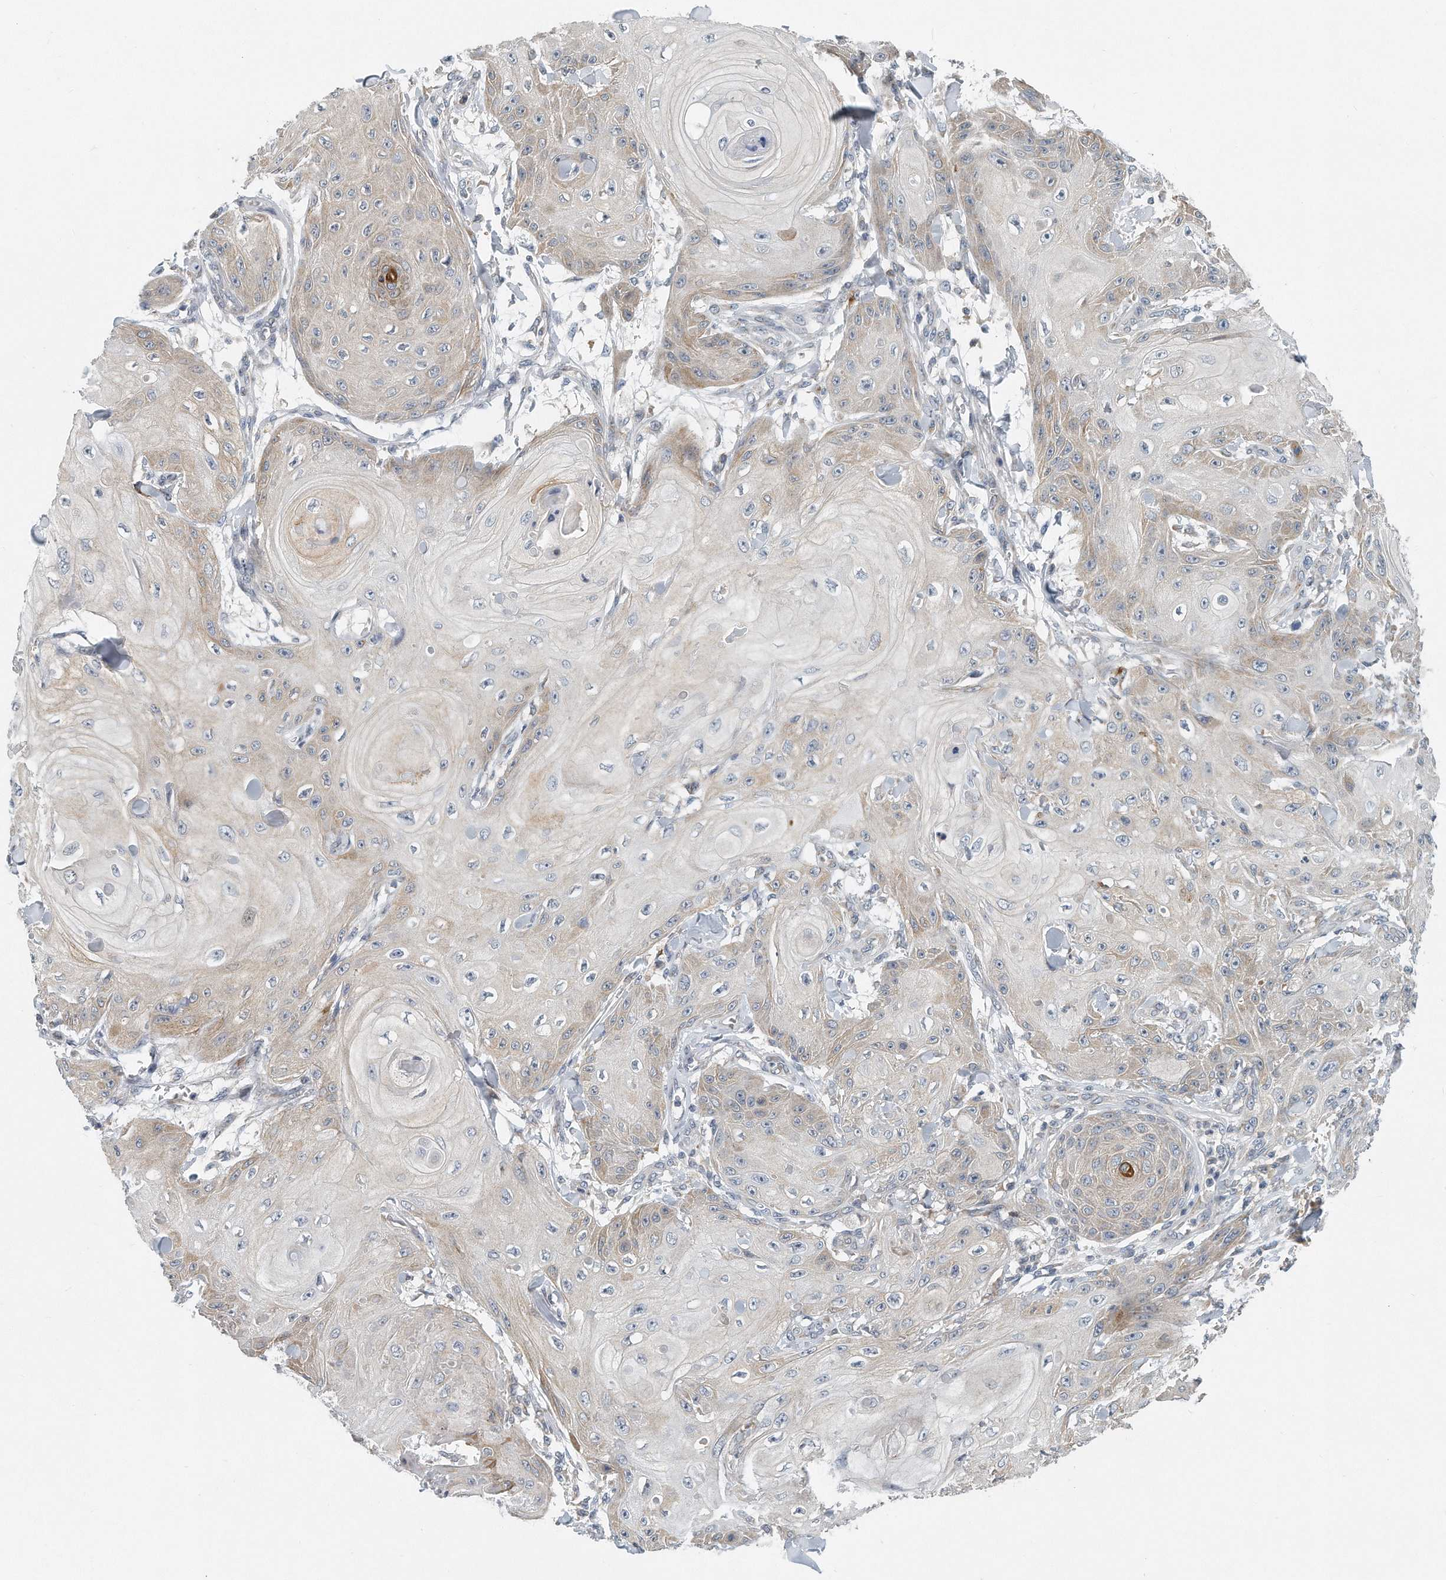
{"staining": {"intensity": "weak", "quantity": "25%-75%", "location": "cytoplasmic/membranous"}, "tissue": "skin cancer", "cell_type": "Tumor cells", "image_type": "cancer", "snomed": [{"axis": "morphology", "description": "Squamous cell carcinoma, NOS"}, {"axis": "topography", "description": "Skin"}], "caption": "The photomicrograph demonstrates a brown stain indicating the presence of a protein in the cytoplasmic/membranous of tumor cells in skin squamous cell carcinoma.", "gene": "VLDLR", "patient": {"sex": "male", "age": 74}}